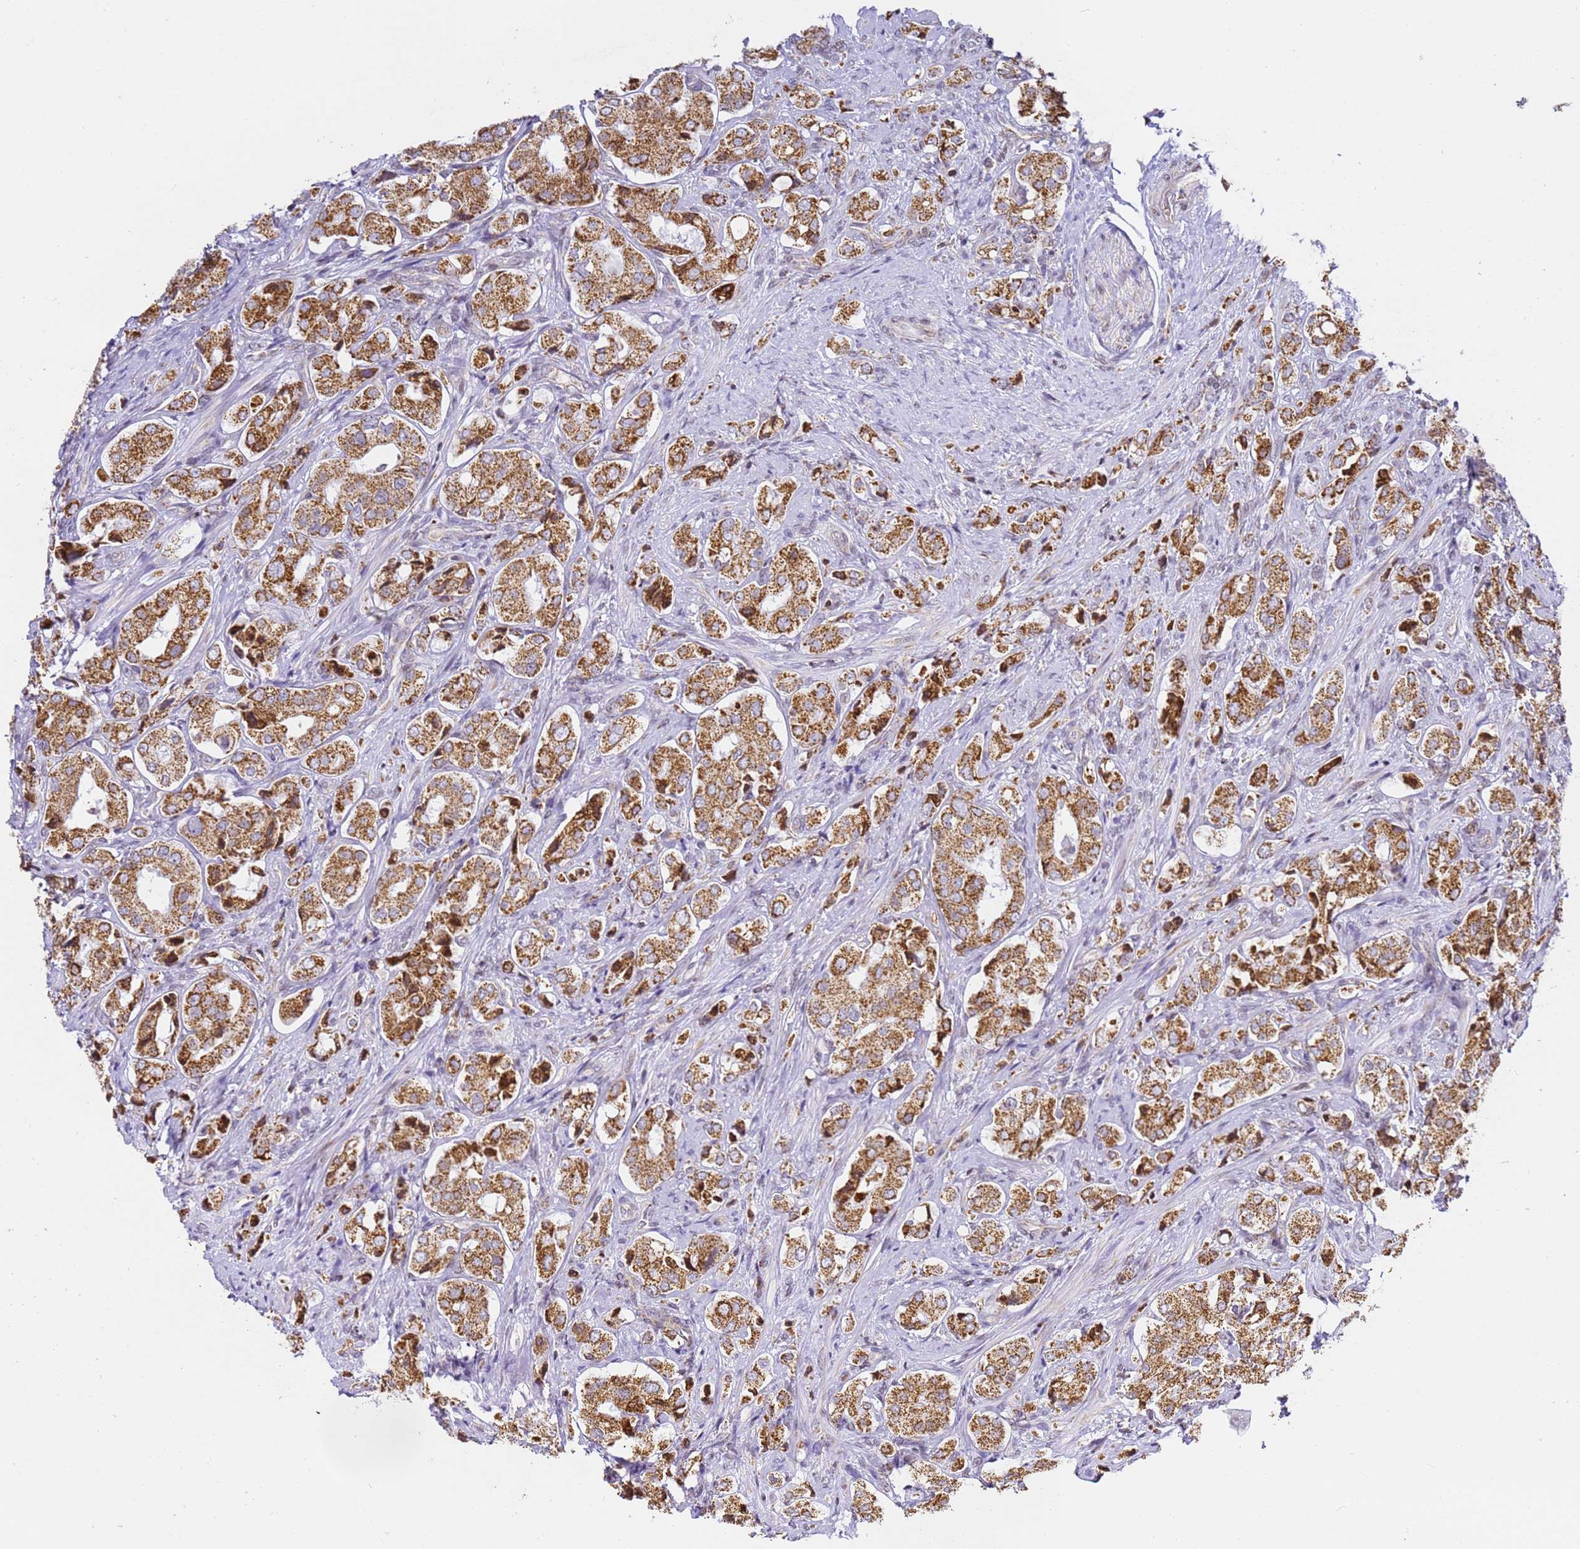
{"staining": {"intensity": "strong", "quantity": ">75%", "location": "cytoplasmic/membranous"}, "tissue": "prostate cancer", "cell_type": "Tumor cells", "image_type": "cancer", "snomed": [{"axis": "morphology", "description": "Adenocarcinoma, High grade"}, {"axis": "topography", "description": "Prostate"}], "caption": "Immunohistochemistry of human prostate cancer shows high levels of strong cytoplasmic/membranous positivity in about >75% of tumor cells. (DAB IHC with brightfield microscopy, high magnification).", "gene": "HSPE1", "patient": {"sex": "male", "age": 65}}